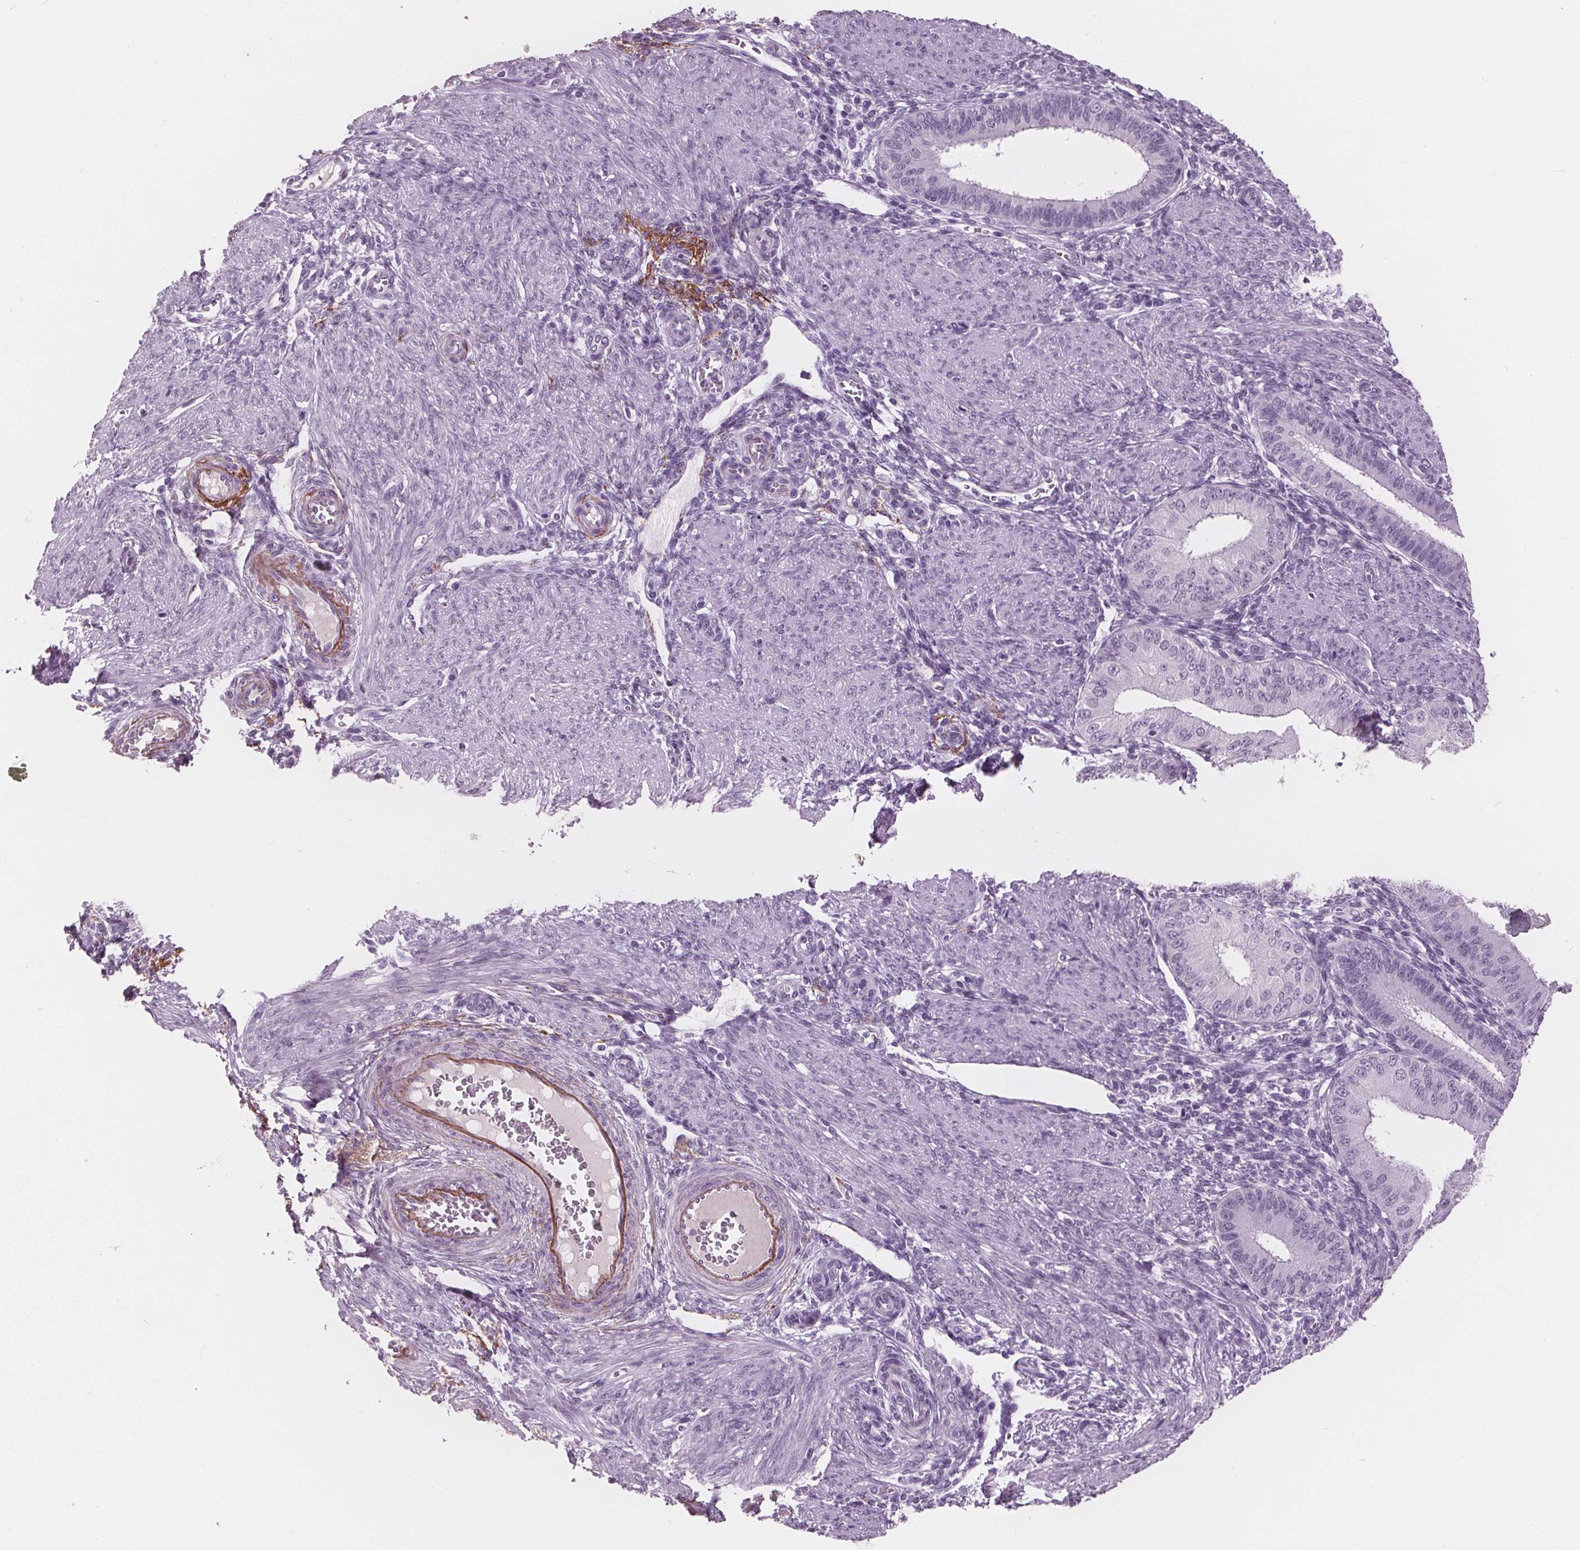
{"staining": {"intensity": "negative", "quantity": "none", "location": "none"}, "tissue": "endometrium", "cell_type": "Cells in endometrial stroma", "image_type": "normal", "snomed": [{"axis": "morphology", "description": "Normal tissue, NOS"}, {"axis": "topography", "description": "Endometrium"}], "caption": "An immunohistochemistry (IHC) histopathology image of normal endometrium is shown. There is no staining in cells in endometrial stroma of endometrium.", "gene": "AMBP", "patient": {"sex": "female", "age": 39}}